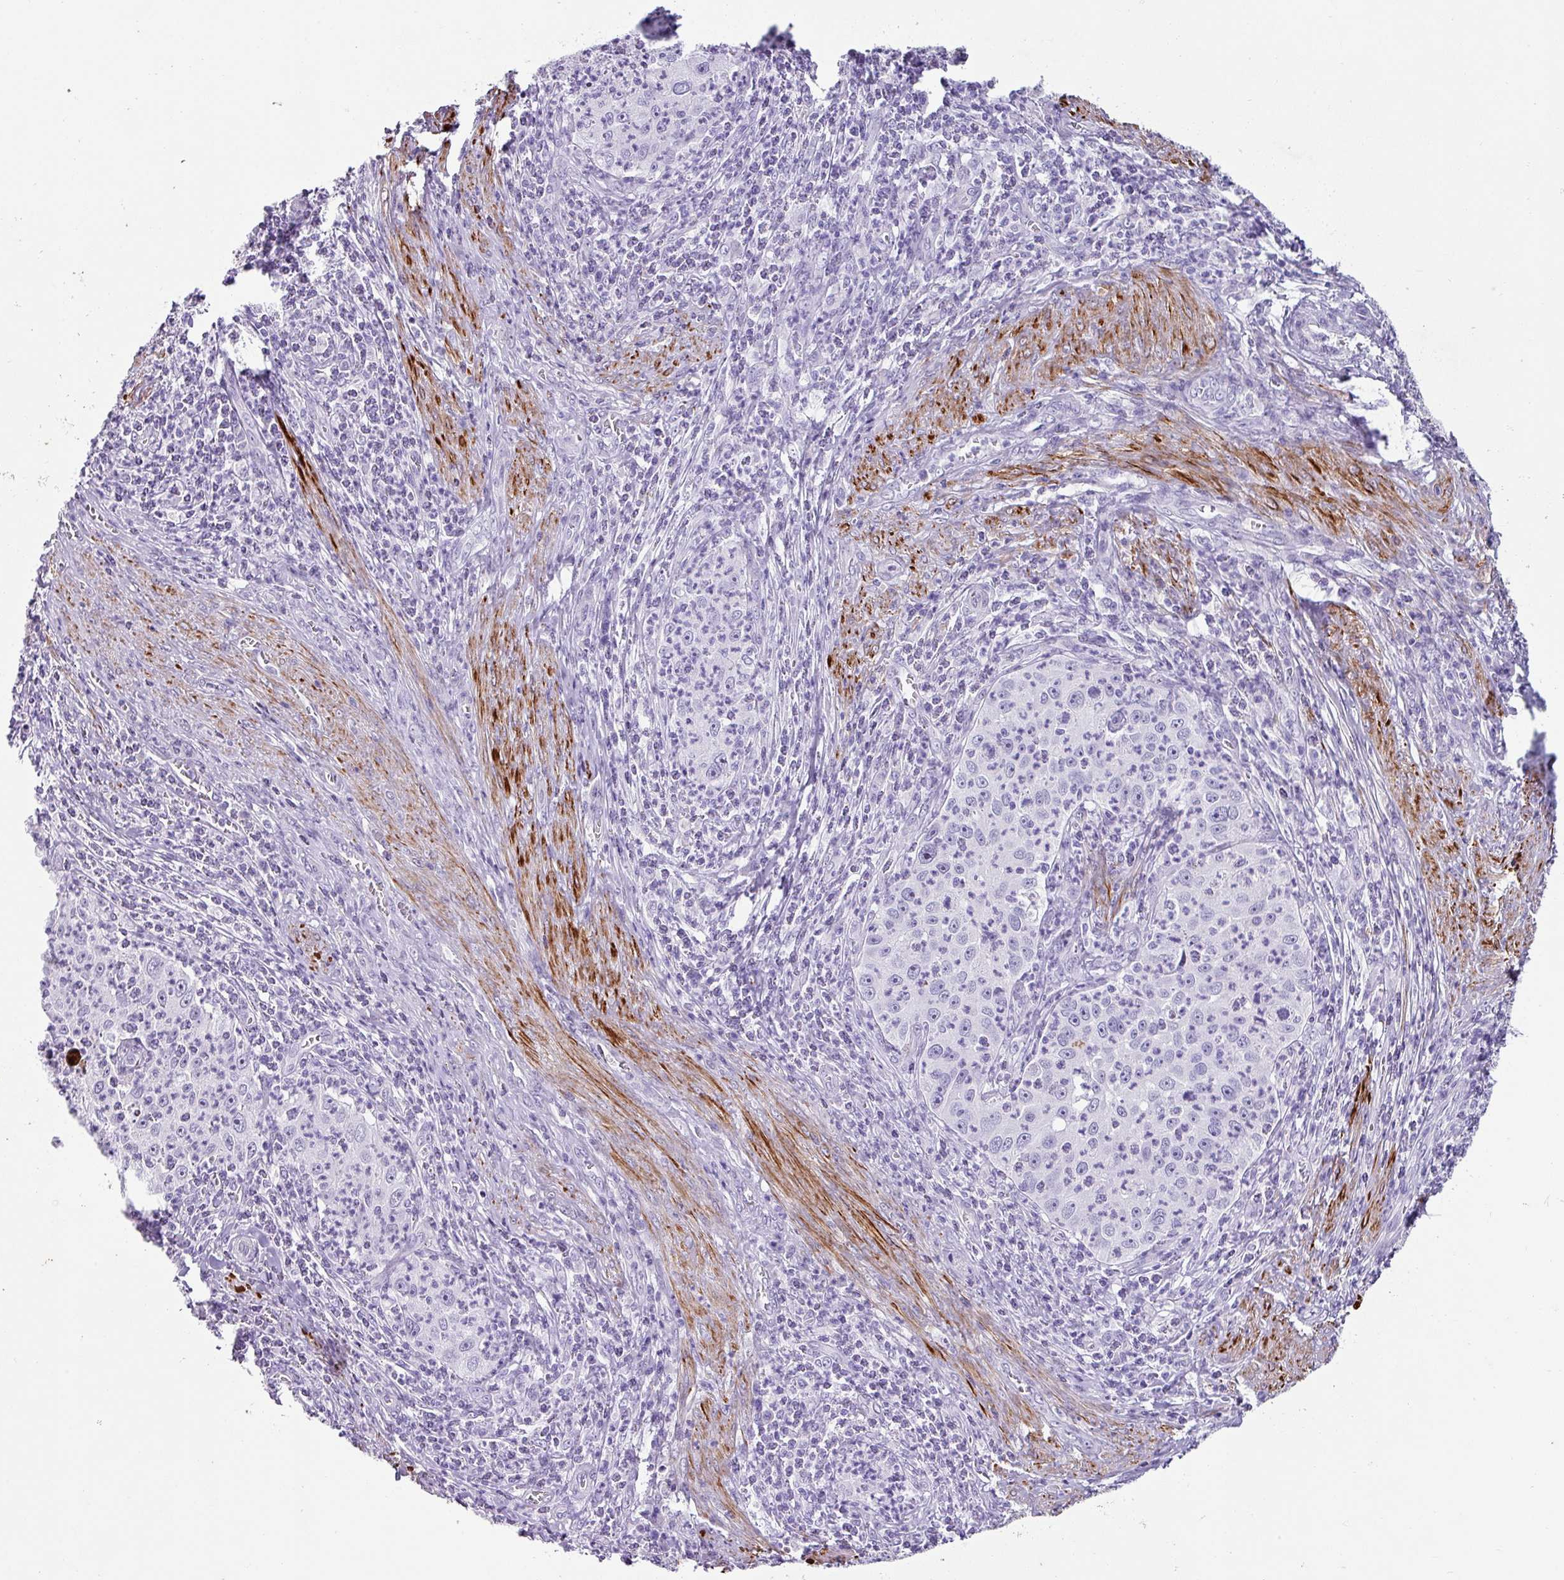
{"staining": {"intensity": "negative", "quantity": "none", "location": "none"}, "tissue": "cervical cancer", "cell_type": "Tumor cells", "image_type": "cancer", "snomed": [{"axis": "morphology", "description": "Squamous cell carcinoma, NOS"}, {"axis": "topography", "description": "Cervix"}], "caption": "A micrograph of squamous cell carcinoma (cervical) stained for a protein demonstrates no brown staining in tumor cells. (IHC, brightfield microscopy, high magnification).", "gene": "TRA2A", "patient": {"sex": "female", "age": 30}}